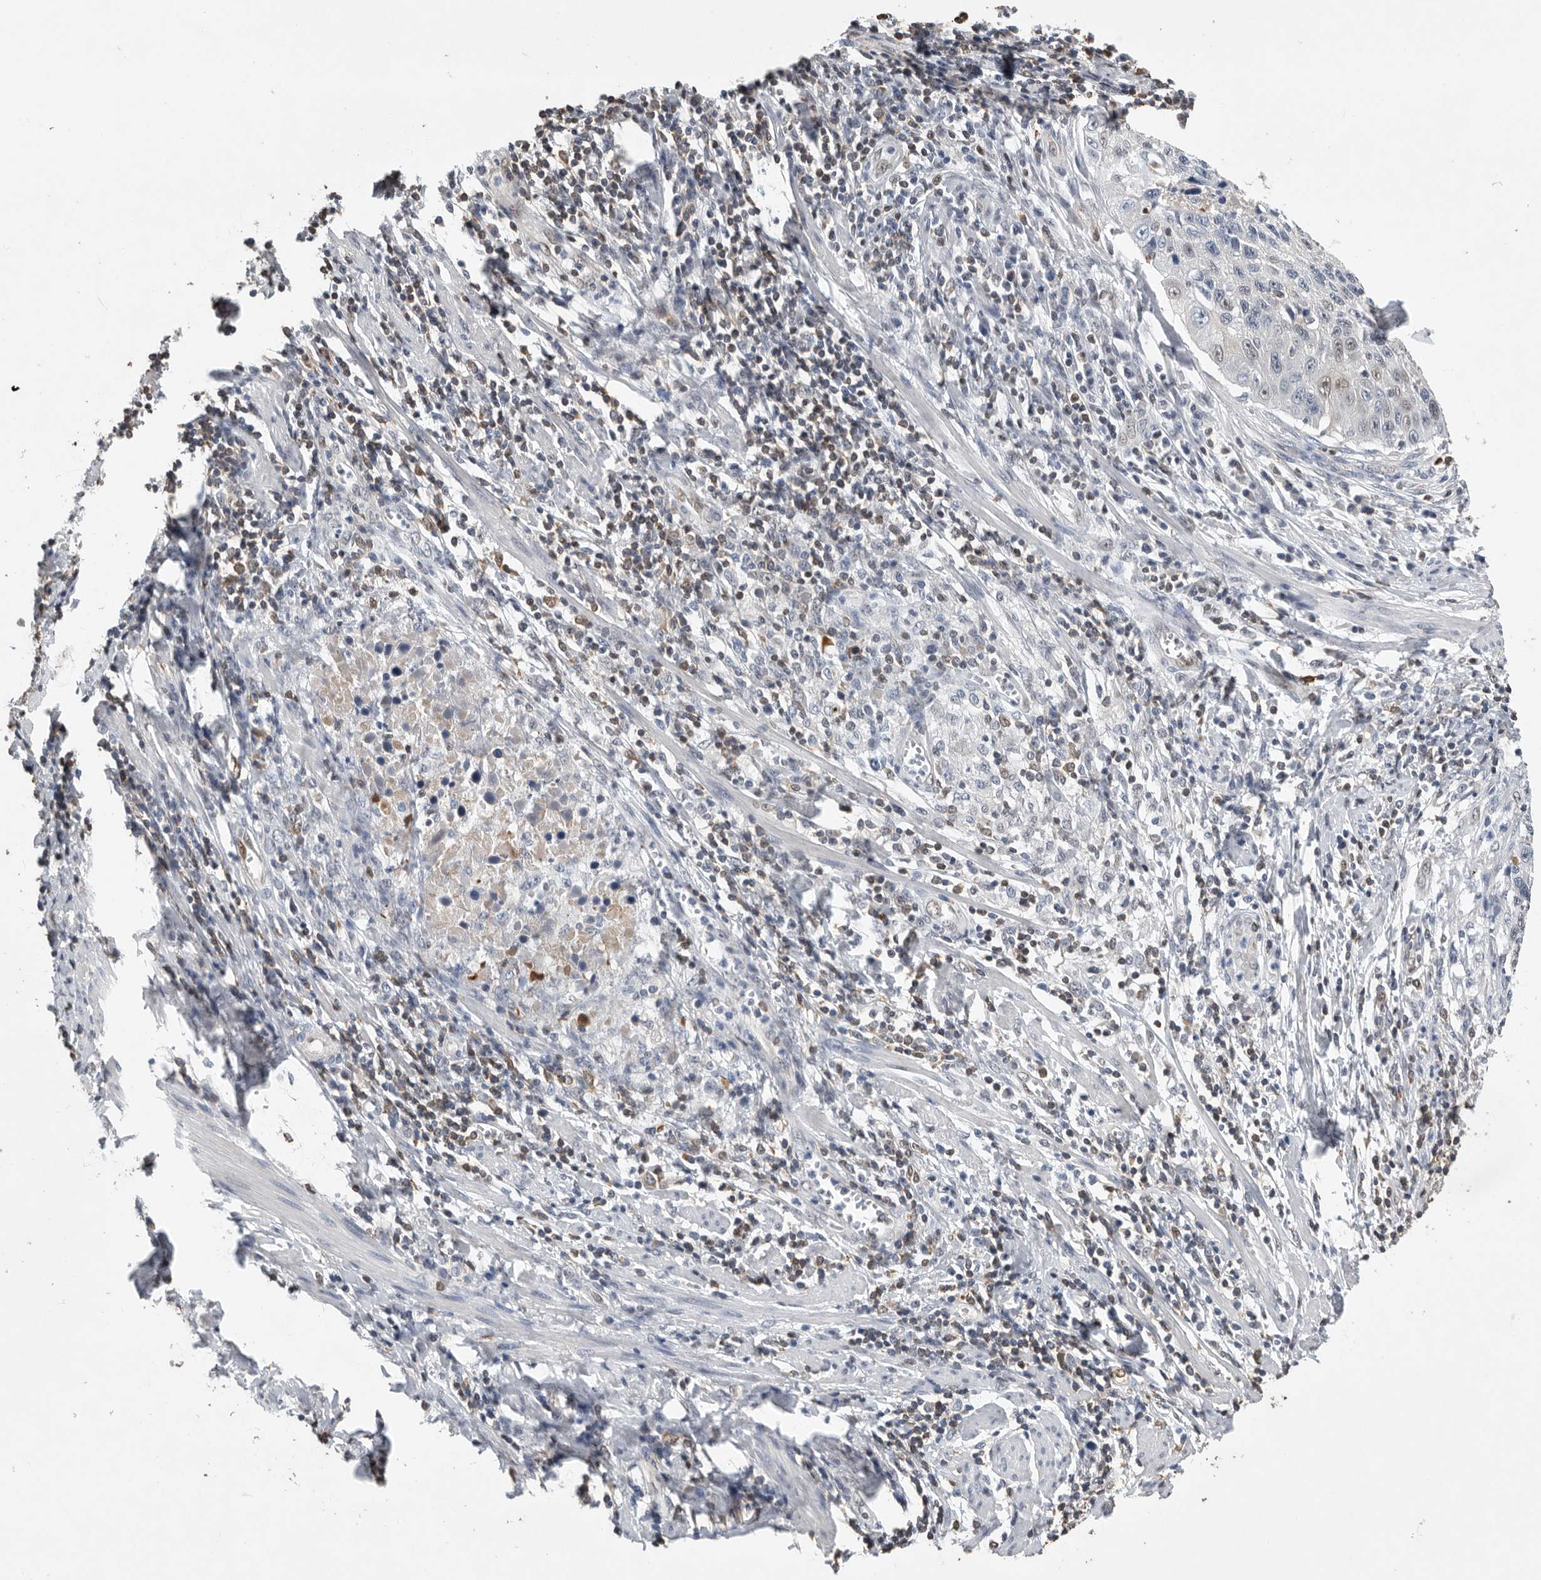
{"staining": {"intensity": "negative", "quantity": "none", "location": "none"}, "tissue": "cervical cancer", "cell_type": "Tumor cells", "image_type": "cancer", "snomed": [{"axis": "morphology", "description": "Squamous cell carcinoma, NOS"}, {"axis": "topography", "description": "Cervix"}], "caption": "This is an IHC photomicrograph of human squamous cell carcinoma (cervical). There is no staining in tumor cells.", "gene": "PDCD4", "patient": {"sex": "female", "age": 53}}